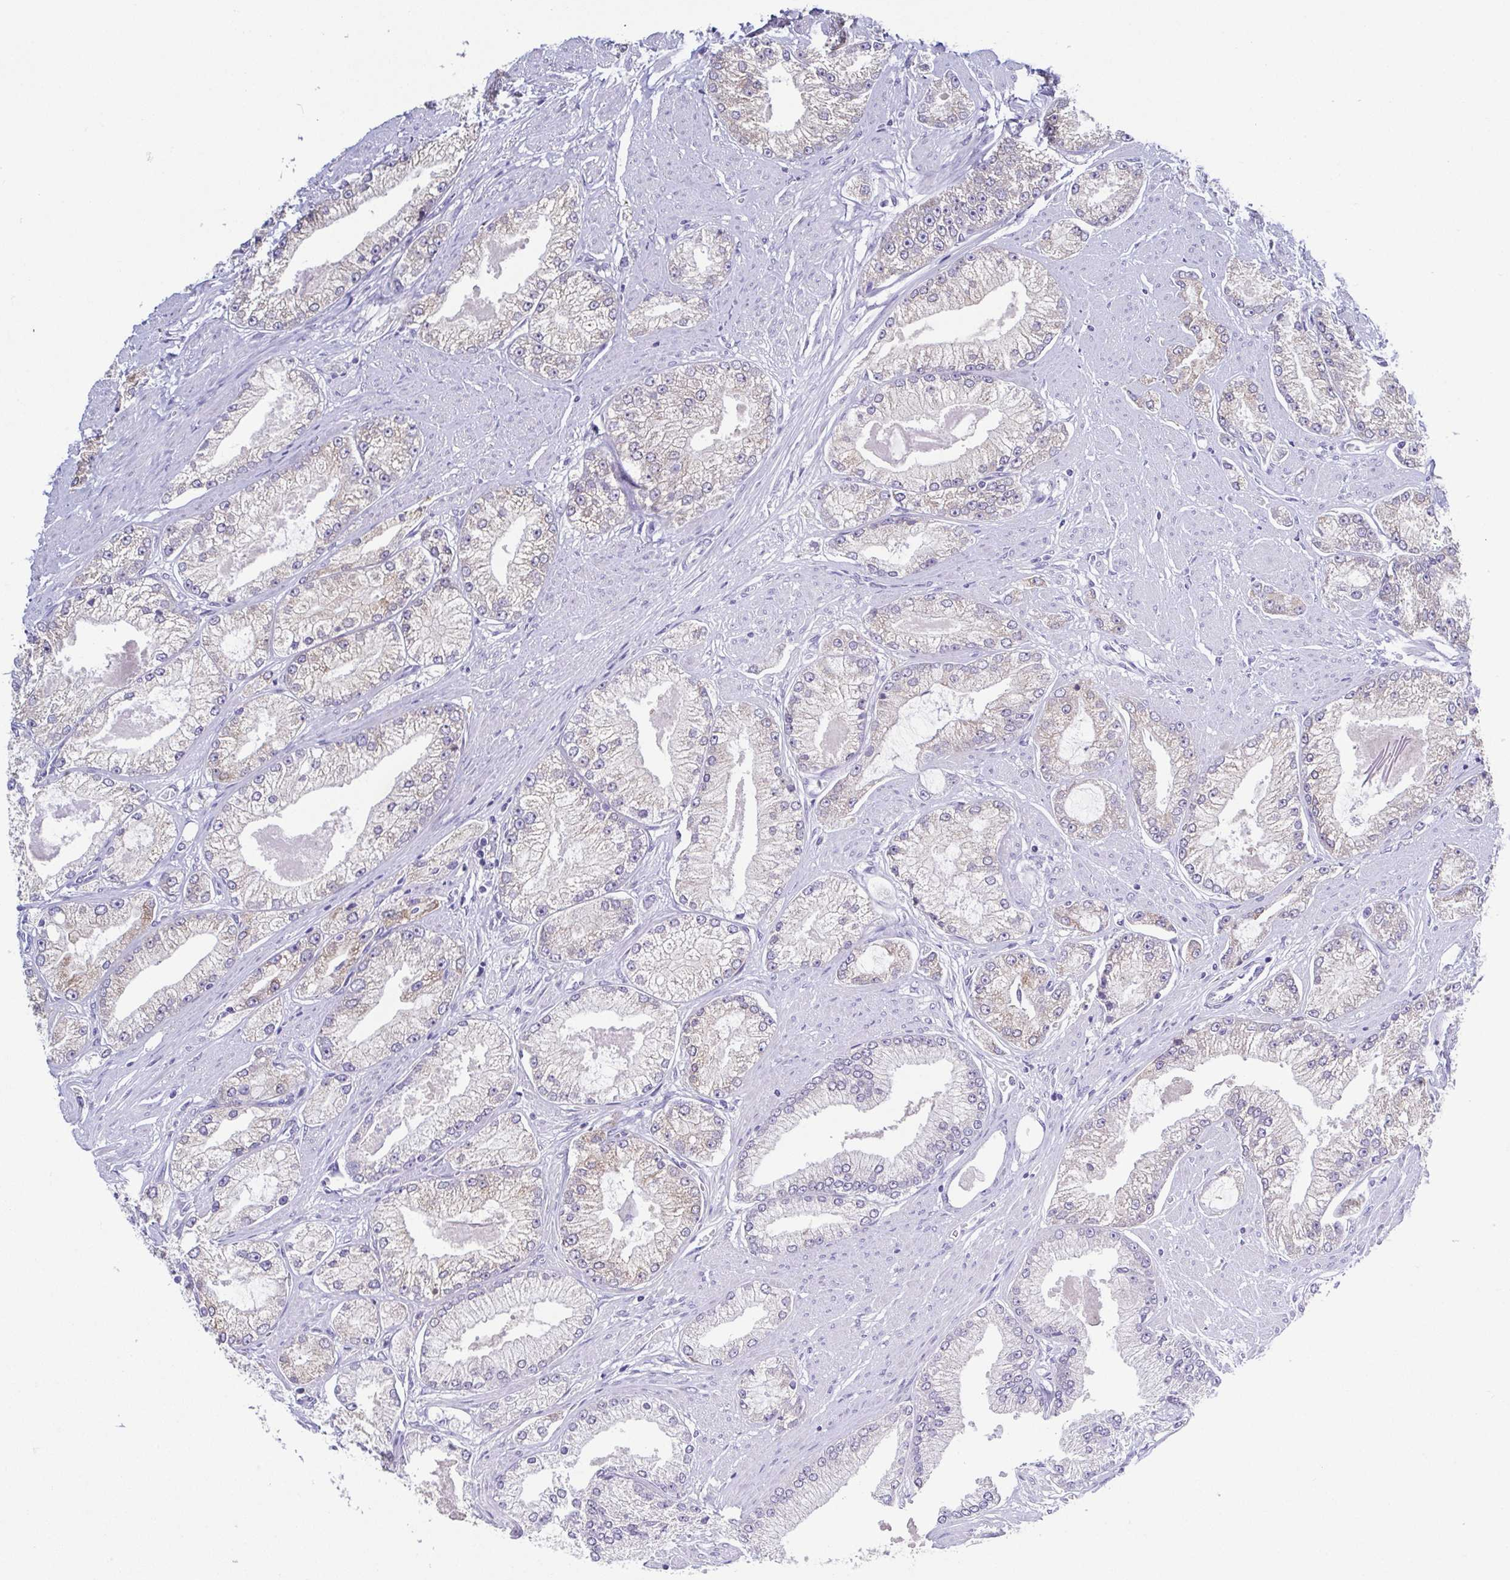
{"staining": {"intensity": "weak", "quantity": "25%-75%", "location": "cytoplasmic/membranous"}, "tissue": "prostate cancer", "cell_type": "Tumor cells", "image_type": "cancer", "snomed": [{"axis": "morphology", "description": "Adenocarcinoma, High grade"}, {"axis": "topography", "description": "Prostate"}], "caption": "Protein staining by immunohistochemistry (IHC) demonstrates weak cytoplasmic/membranous positivity in about 25%-75% of tumor cells in prostate cancer. Nuclei are stained in blue.", "gene": "RDH11", "patient": {"sex": "male", "age": 68}}